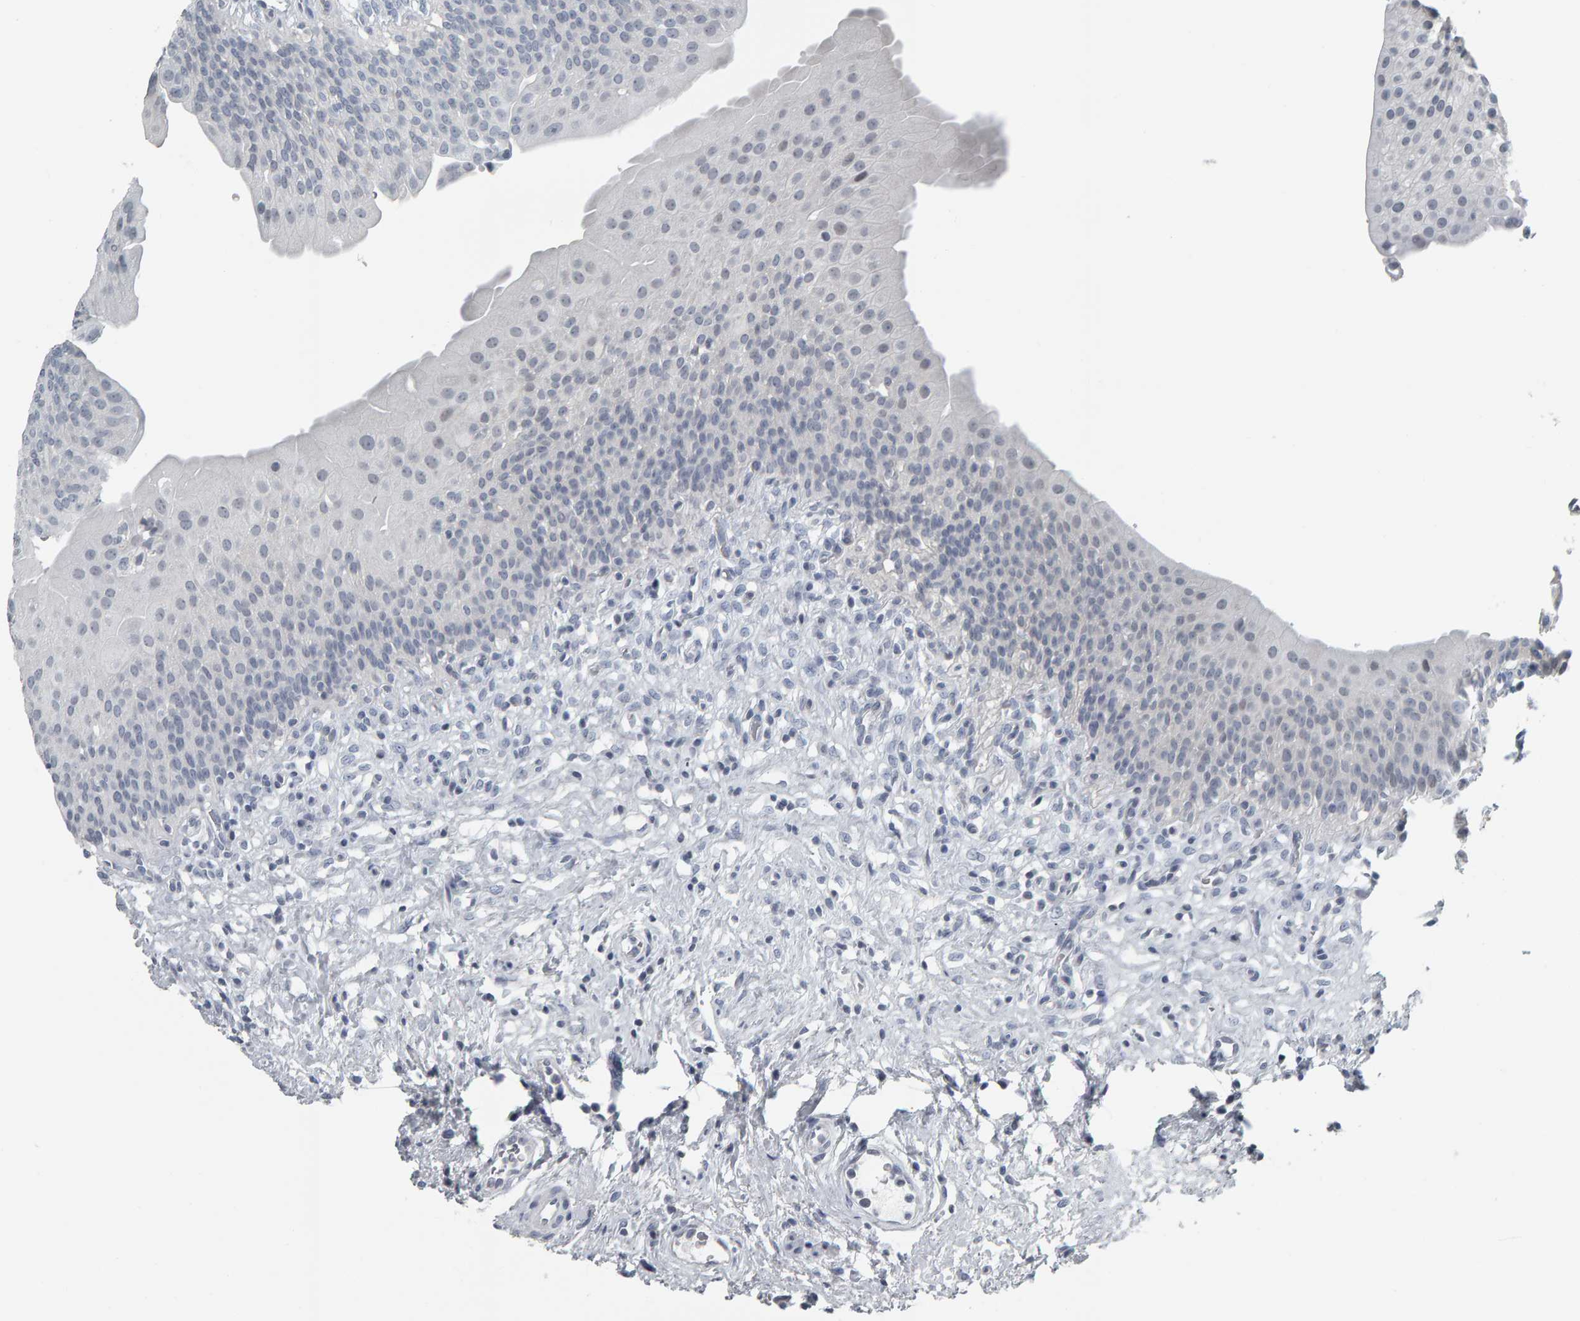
{"staining": {"intensity": "negative", "quantity": "none", "location": "none"}, "tissue": "urothelial cancer", "cell_type": "Tumor cells", "image_type": "cancer", "snomed": [{"axis": "morphology", "description": "Normal tissue, NOS"}, {"axis": "morphology", "description": "Urothelial carcinoma, Low grade"}, {"axis": "topography", "description": "Smooth muscle"}, {"axis": "topography", "description": "Urinary bladder"}], "caption": "This image is of urothelial carcinoma (low-grade) stained with immunohistochemistry to label a protein in brown with the nuclei are counter-stained blue. There is no staining in tumor cells. (DAB (3,3'-diaminobenzidine) immunohistochemistry (IHC) visualized using brightfield microscopy, high magnification).", "gene": "PYY", "patient": {"sex": "male", "age": 60}}